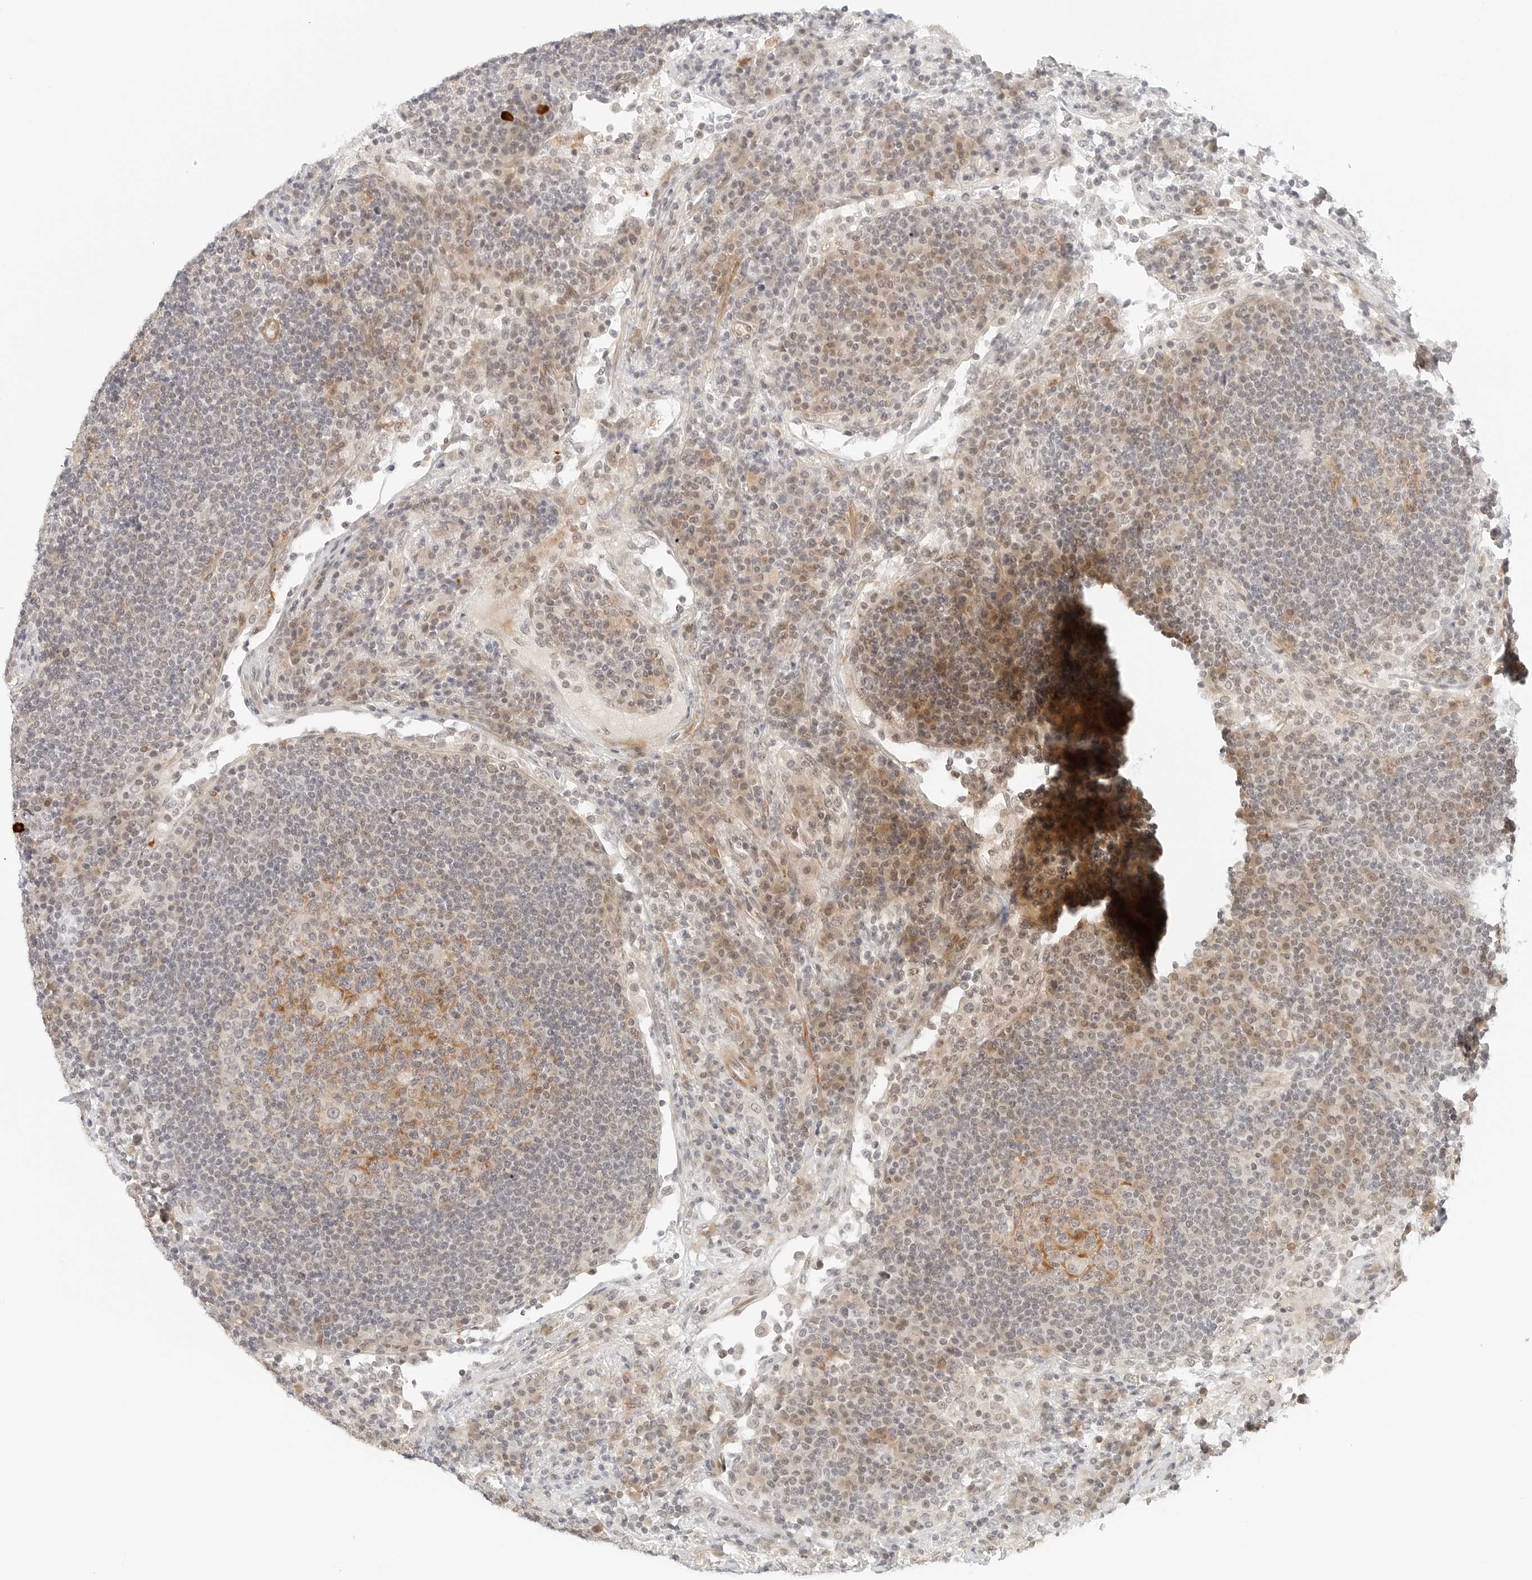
{"staining": {"intensity": "negative", "quantity": "none", "location": "none"}, "tissue": "lymph node", "cell_type": "Germinal center cells", "image_type": "normal", "snomed": [{"axis": "morphology", "description": "Normal tissue, NOS"}, {"axis": "topography", "description": "Lymph node"}], "caption": "This is a micrograph of IHC staining of benign lymph node, which shows no positivity in germinal center cells. The staining was performed using DAB (3,3'-diaminobenzidine) to visualize the protein expression in brown, while the nuclei were stained in blue with hematoxylin (Magnification: 20x).", "gene": "NEO1", "patient": {"sex": "female", "age": 53}}